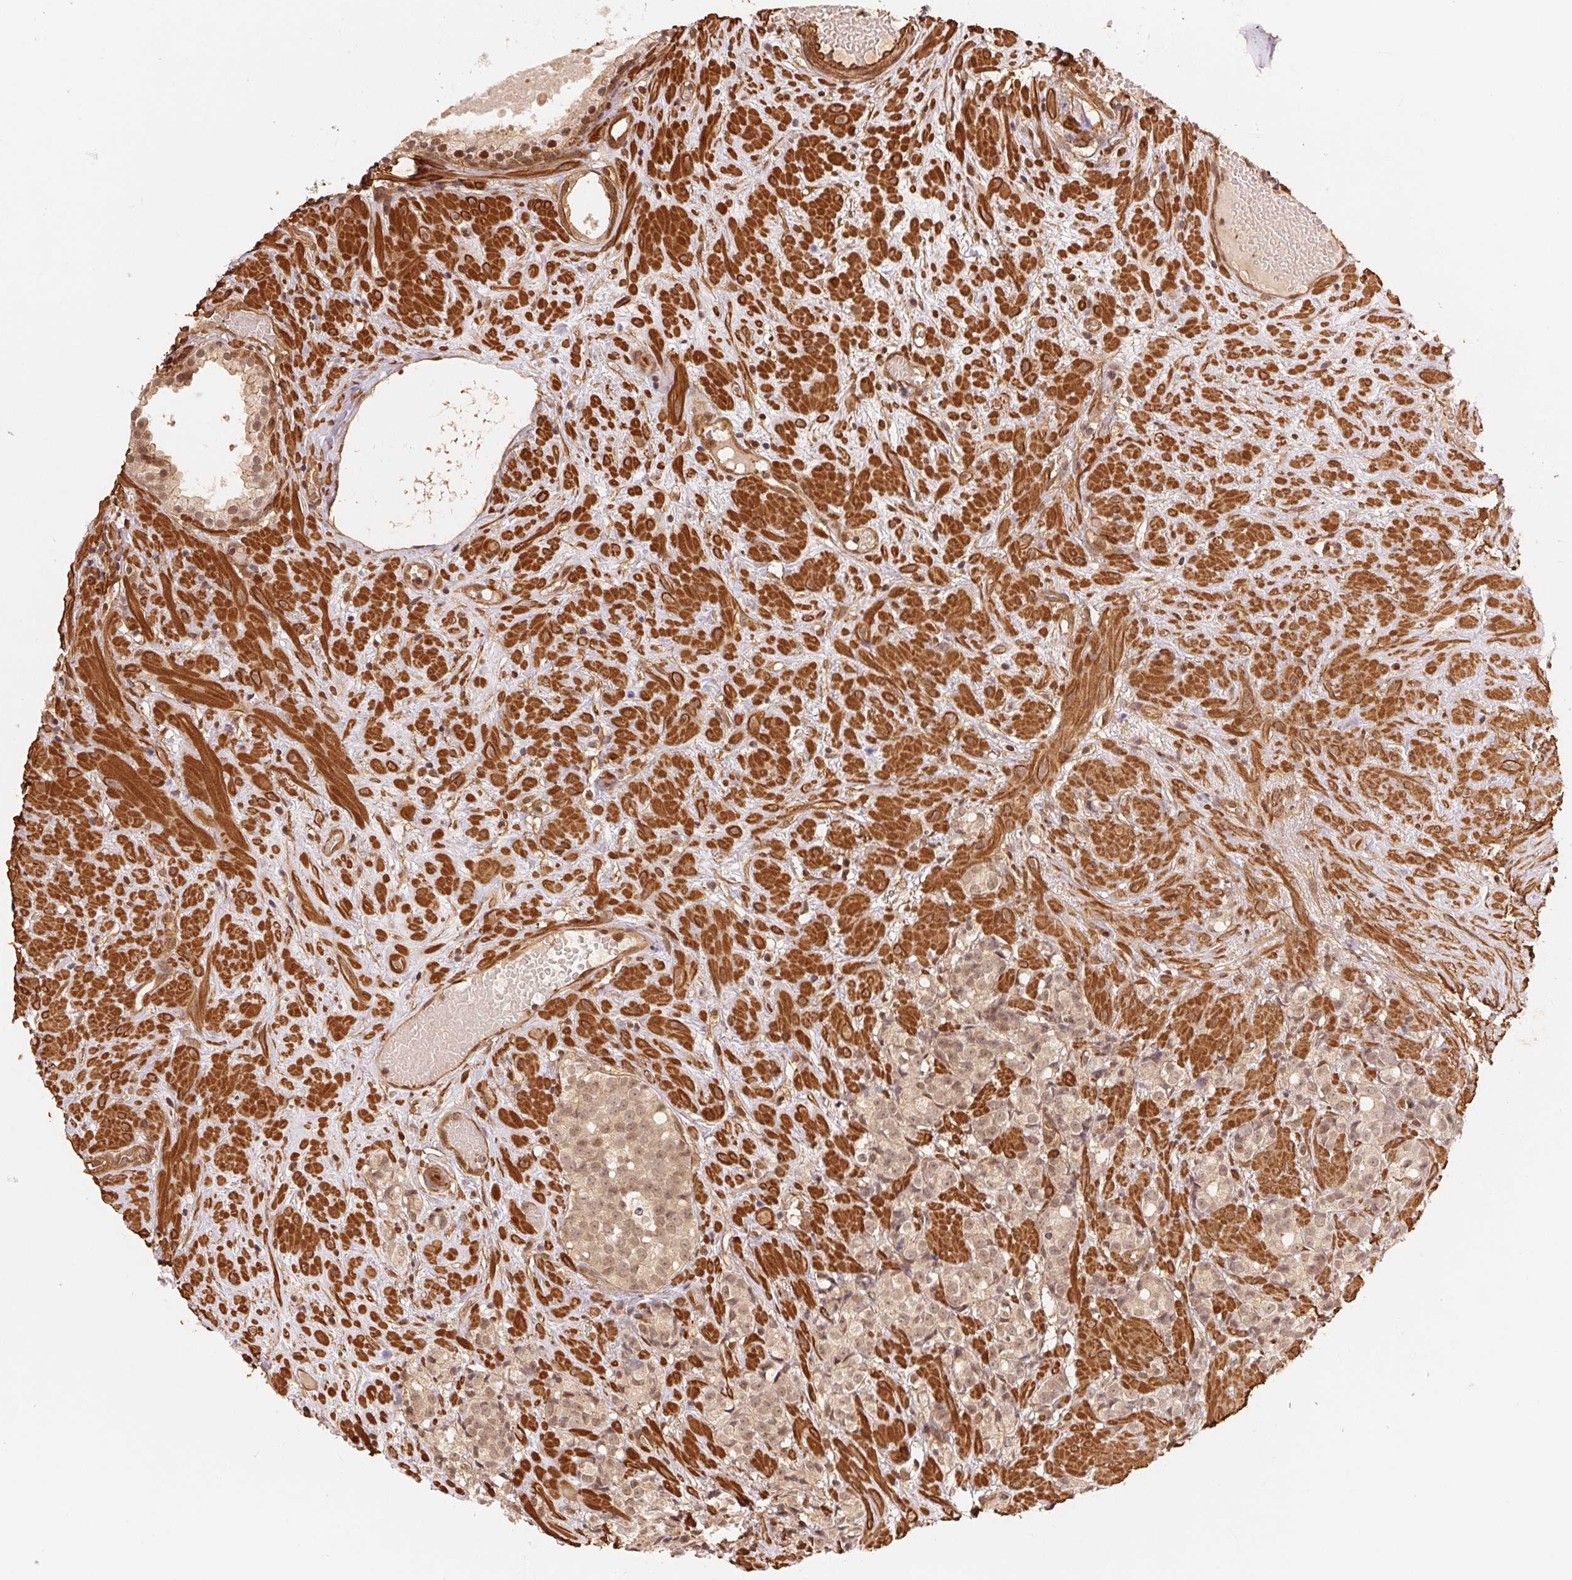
{"staining": {"intensity": "weak", "quantity": "25%-75%", "location": "cytoplasmic/membranous,nuclear"}, "tissue": "prostate cancer", "cell_type": "Tumor cells", "image_type": "cancer", "snomed": [{"axis": "morphology", "description": "Adenocarcinoma, High grade"}, {"axis": "topography", "description": "Prostate"}], "caption": "High-grade adenocarcinoma (prostate) stained with a brown dye displays weak cytoplasmic/membranous and nuclear positive staining in approximately 25%-75% of tumor cells.", "gene": "TNIP2", "patient": {"sex": "male", "age": 81}}